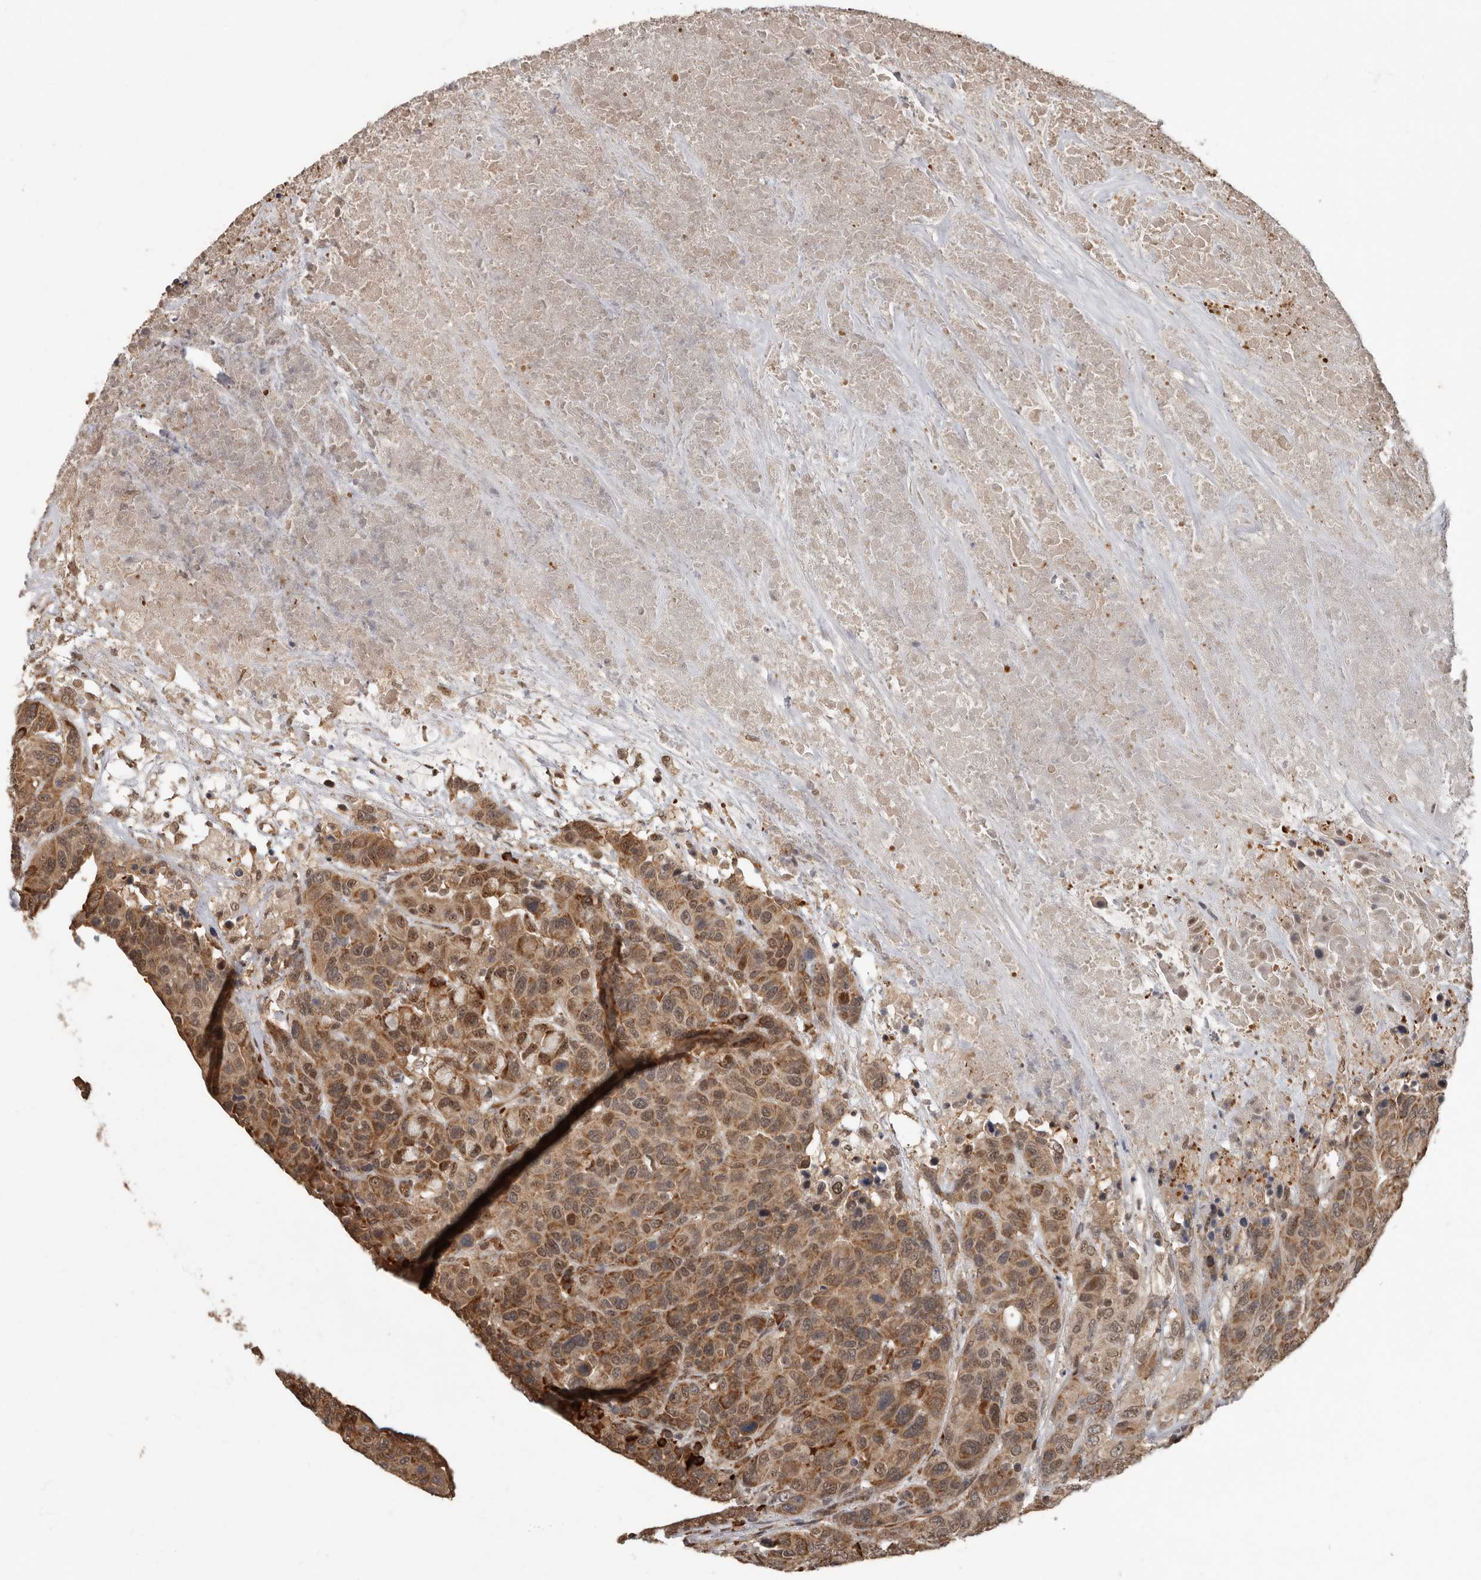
{"staining": {"intensity": "moderate", "quantity": ">75%", "location": "cytoplasmic/membranous,nuclear"}, "tissue": "breast cancer", "cell_type": "Tumor cells", "image_type": "cancer", "snomed": [{"axis": "morphology", "description": "Duct carcinoma"}, {"axis": "topography", "description": "Breast"}], "caption": "Immunohistochemical staining of human breast cancer displays moderate cytoplasmic/membranous and nuclear protein staining in approximately >75% of tumor cells.", "gene": "LRGUK", "patient": {"sex": "female", "age": 37}}